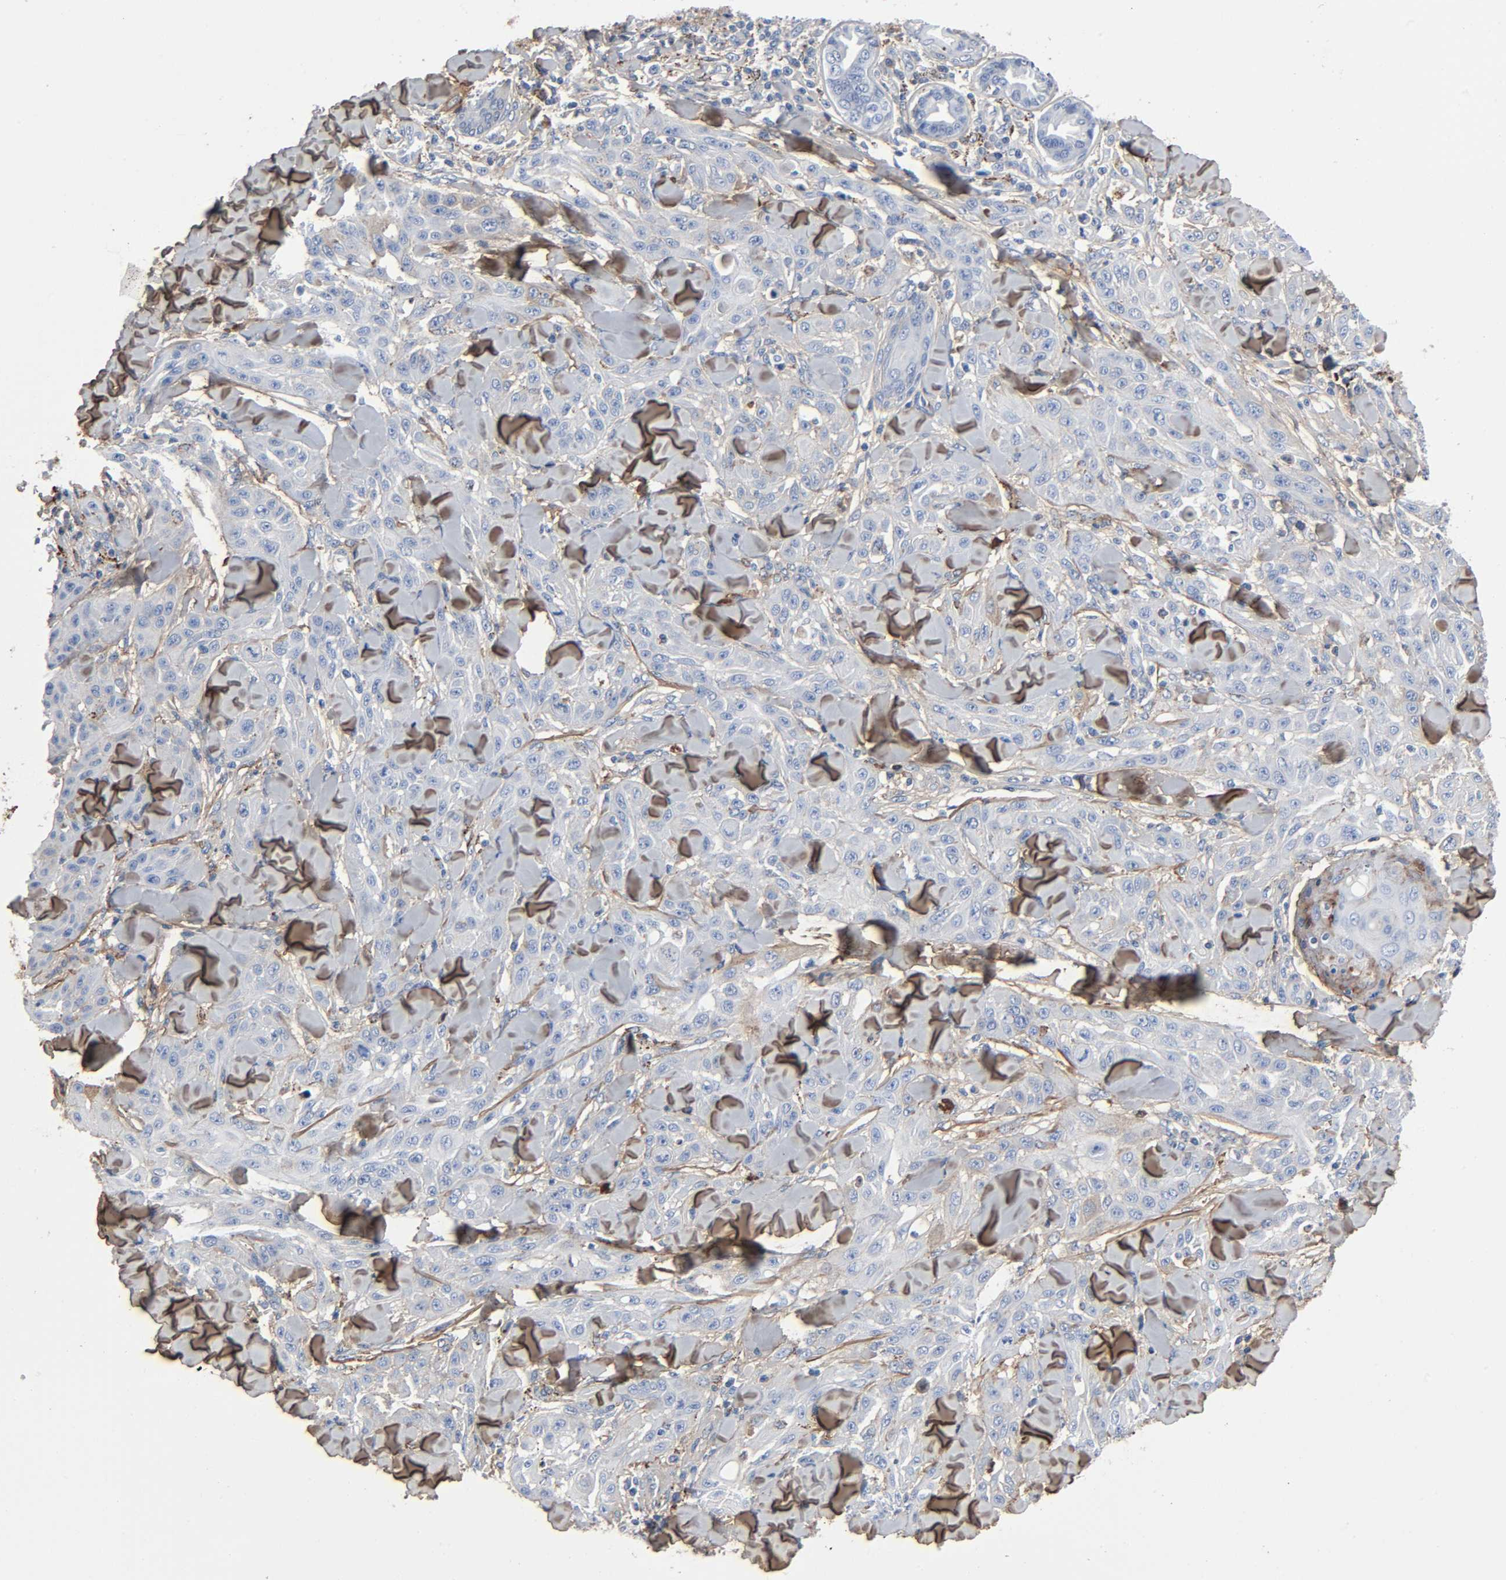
{"staining": {"intensity": "negative", "quantity": "none", "location": "none"}, "tissue": "skin cancer", "cell_type": "Tumor cells", "image_type": "cancer", "snomed": [{"axis": "morphology", "description": "Squamous cell carcinoma, NOS"}, {"axis": "topography", "description": "Skin"}], "caption": "Immunohistochemical staining of squamous cell carcinoma (skin) displays no significant positivity in tumor cells.", "gene": "C3", "patient": {"sex": "male", "age": 24}}